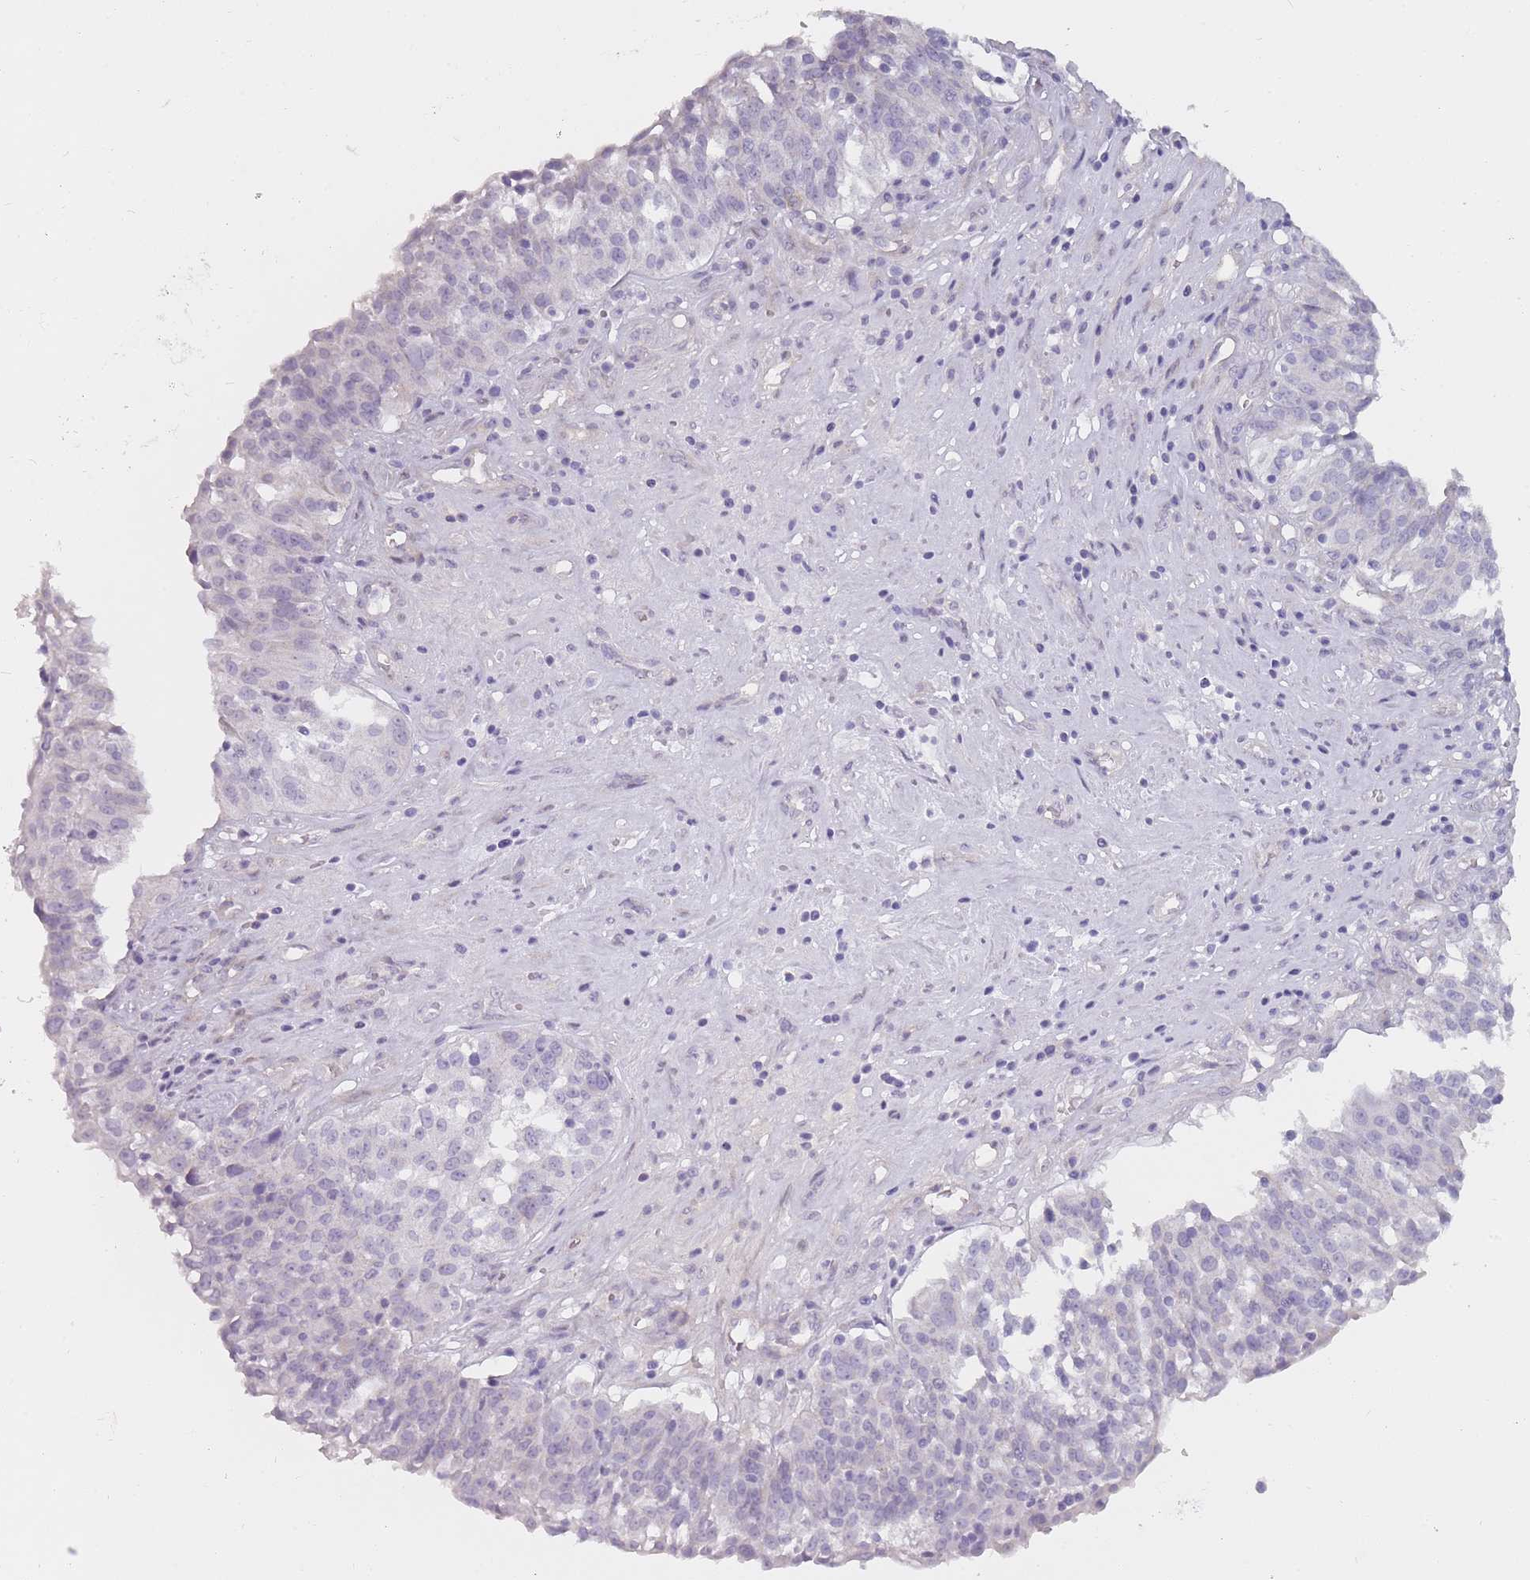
{"staining": {"intensity": "negative", "quantity": "none", "location": "none"}, "tissue": "ovarian cancer", "cell_type": "Tumor cells", "image_type": "cancer", "snomed": [{"axis": "morphology", "description": "Cystadenocarcinoma, serous, NOS"}, {"axis": "topography", "description": "Ovary"}], "caption": "Immunohistochemical staining of ovarian cancer (serous cystadenocarcinoma) shows no significant staining in tumor cells.", "gene": "PGRMC2", "patient": {"sex": "female", "age": 59}}